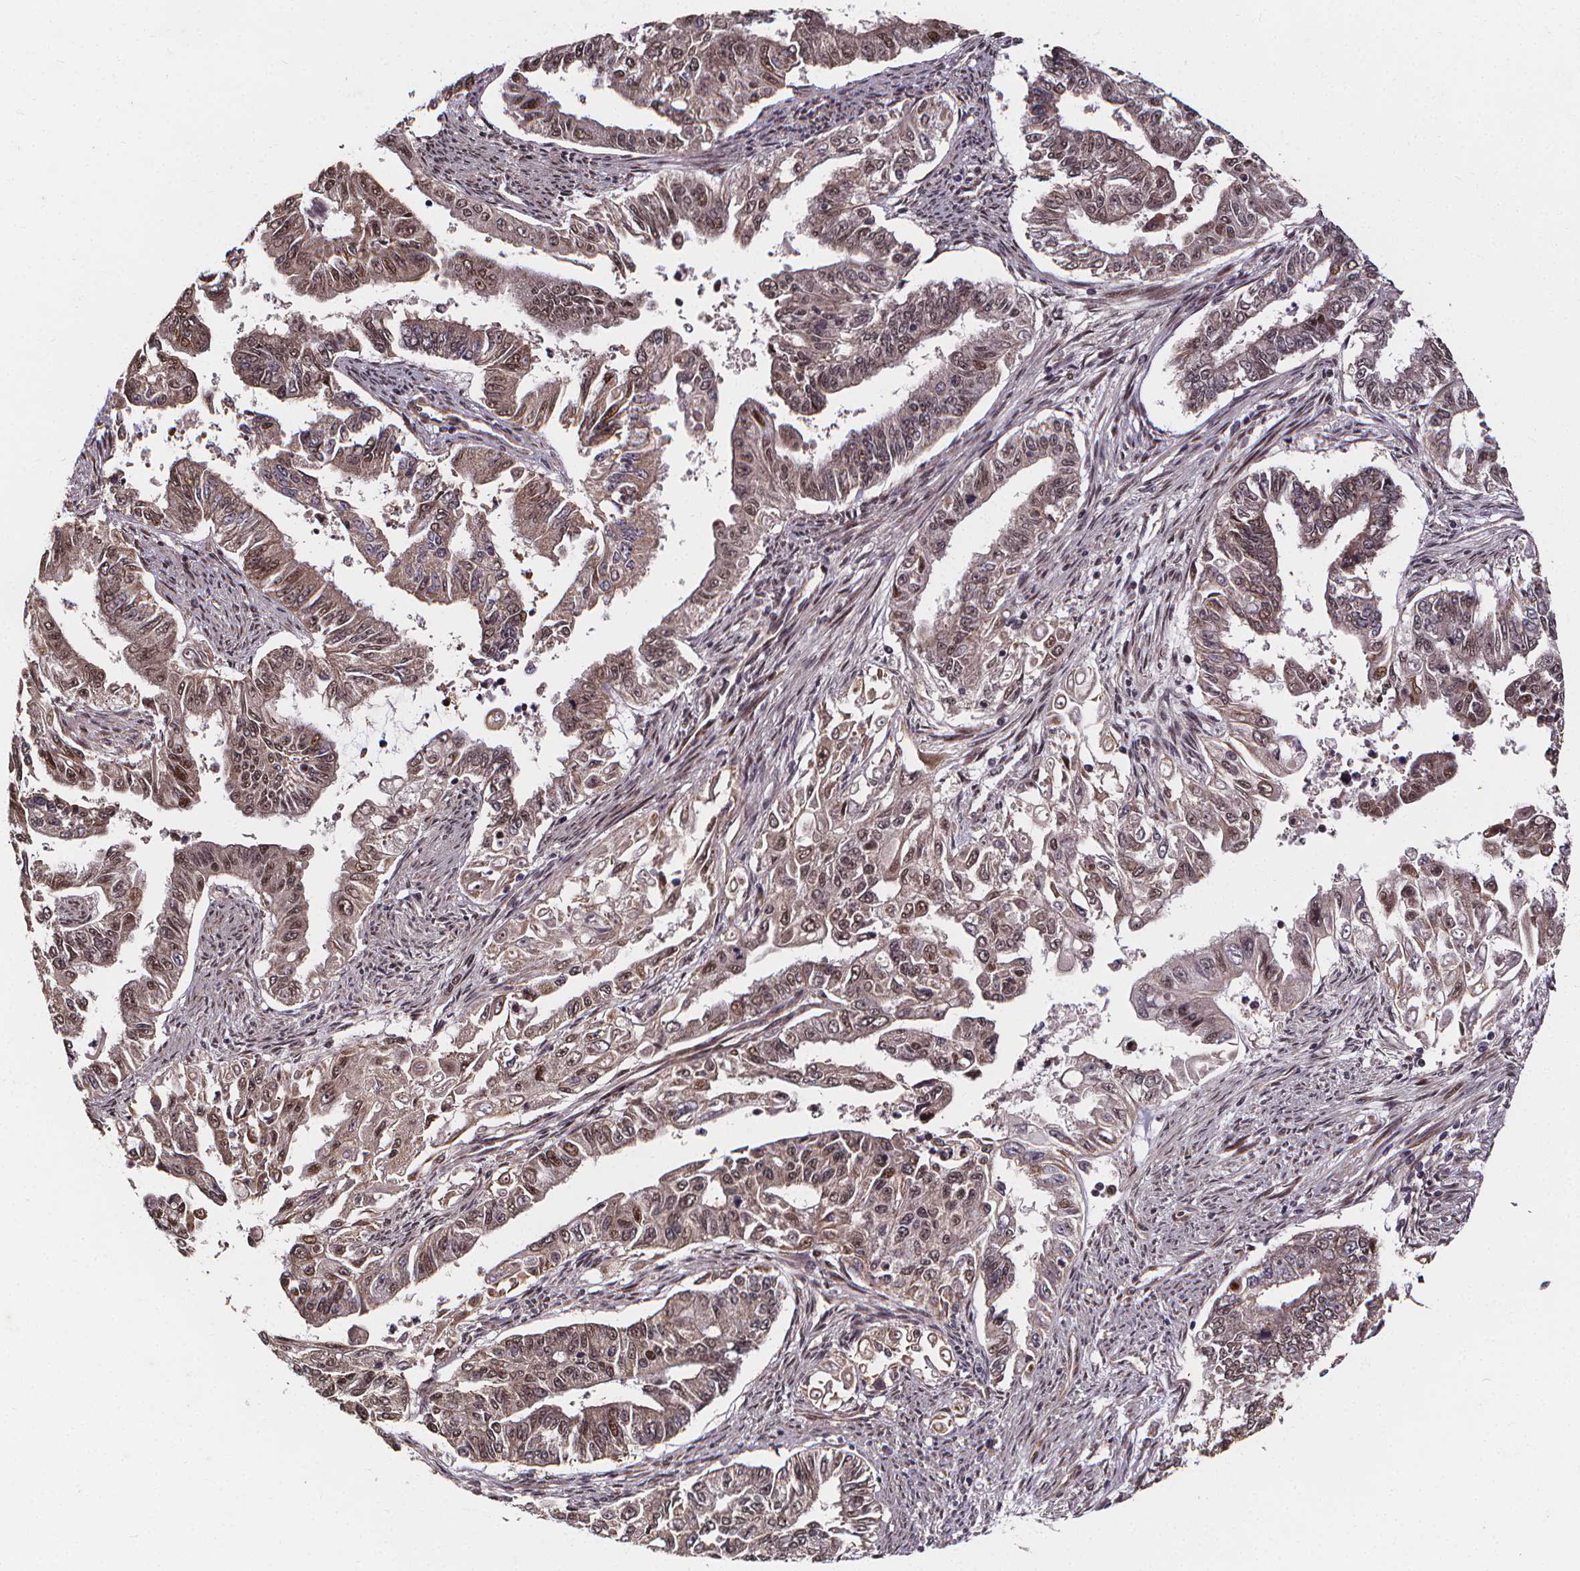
{"staining": {"intensity": "weak", "quantity": "25%-75%", "location": "cytoplasmic/membranous,nuclear"}, "tissue": "endometrial cancer", "cell_type": "Tumor cells", "image_type": "cancer", "snomed": [{"axis": "morphology", "description": "Adenocarcinoma, NOS"}, {"axis": "topography", "description": "Uterus"}], "caption": "This image demonstrates immunohistochemistry (IHC) staining of endometrial adenocarcinoma, with low weak cytoplasmic/membranous and nuclear positivity in about 25%-75% of tumor cells.", "gene": "DDIT3", "patient": {"sex": "female", "age": 59}}